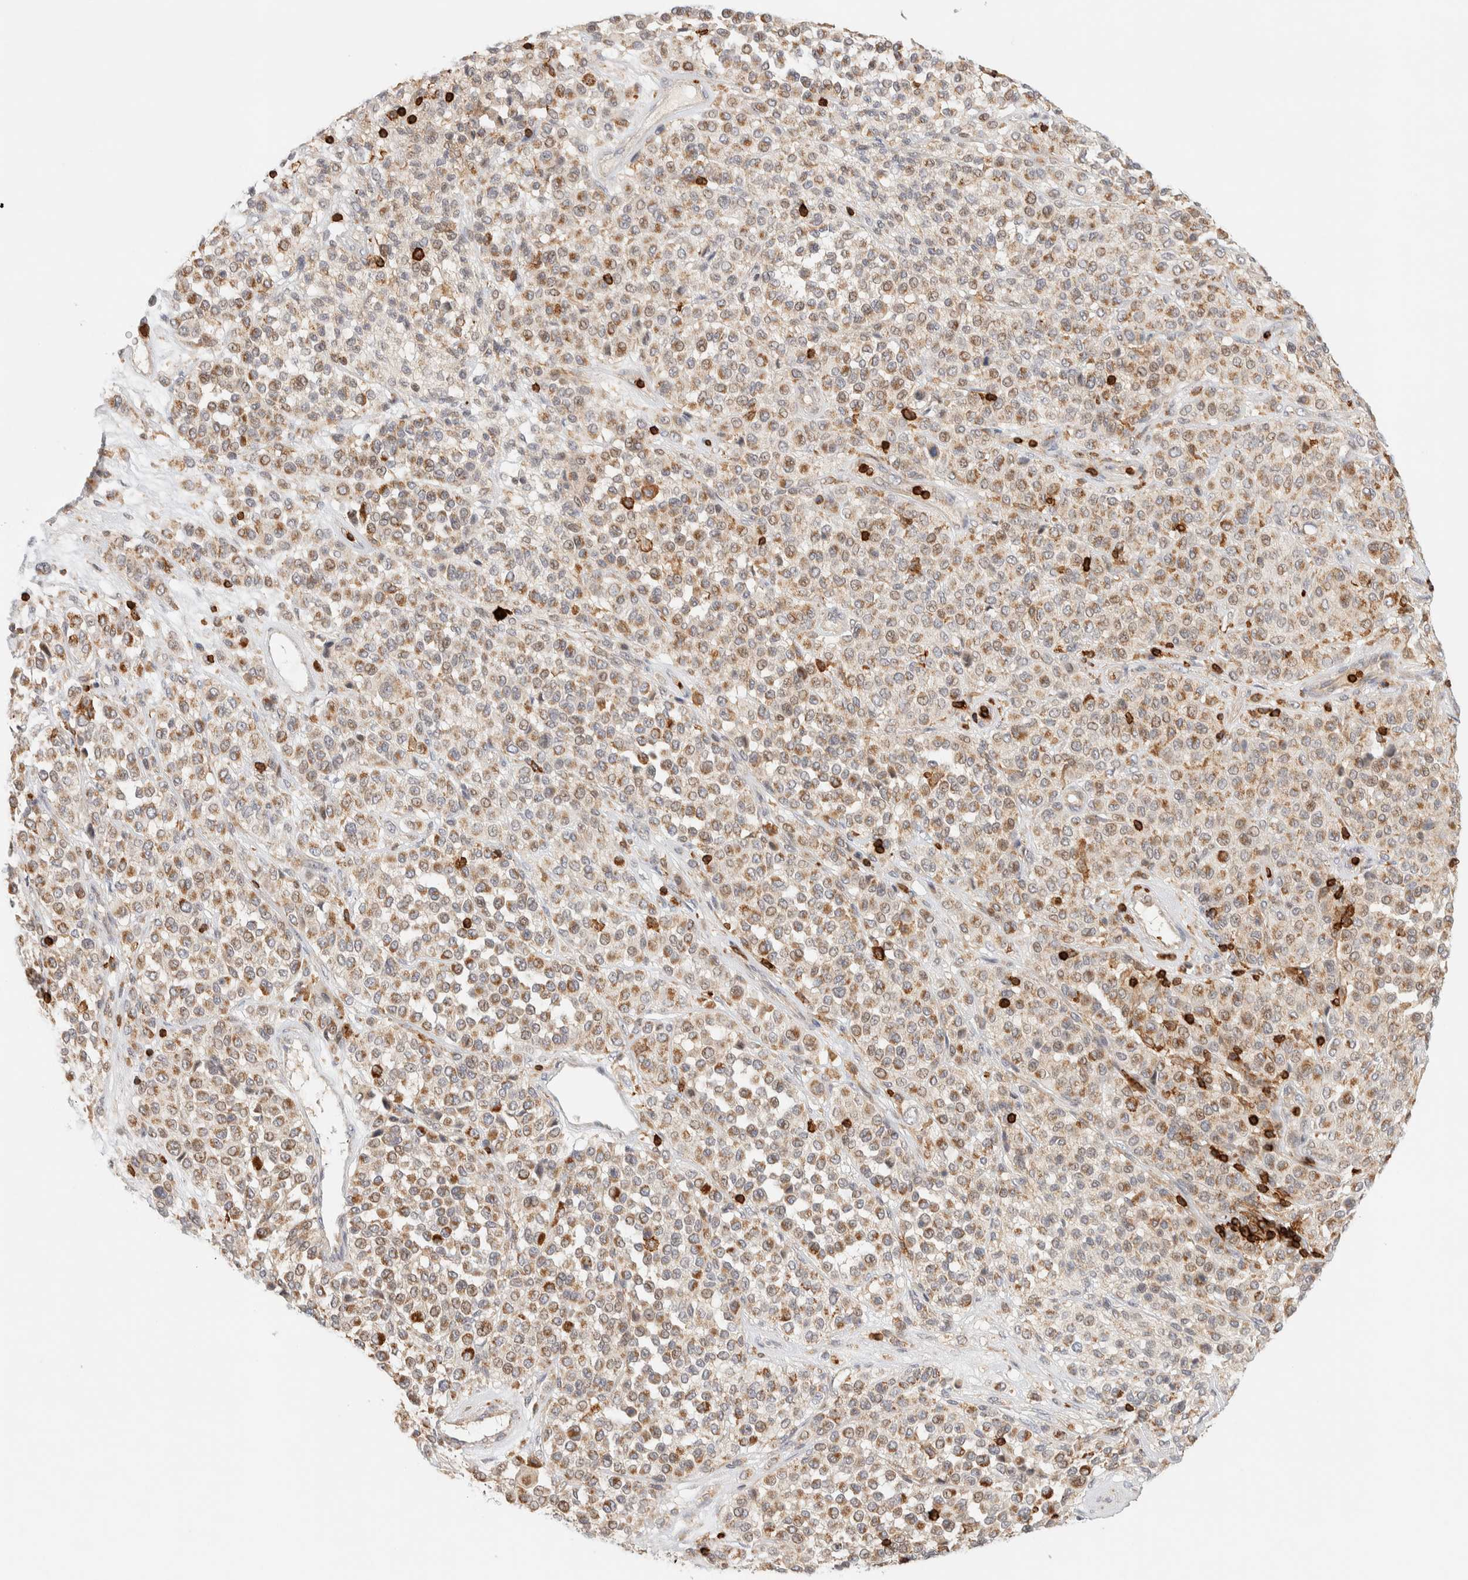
{"staining": {"intensity": "moderate", "quantity": ">75%", "location": "cytoplasmic/membranous"}, "tissue": "melanoma", "cell_type": "Tumor cells", "image_type": "cancer", "snomed": [{"axis": "morphology", "description": "Malignant melanoma, Metastatic site"}, {"axis": "topography", "description": "Pancreas"}], "caption": "About >75% of tumor cells in melanoma reveal moderate cytoplasmic/membranous protein staining as visualized by brown immunohistochemical staining.", "gene": "RUNDC1", "patient": {"sex": "female", "age": 30}}